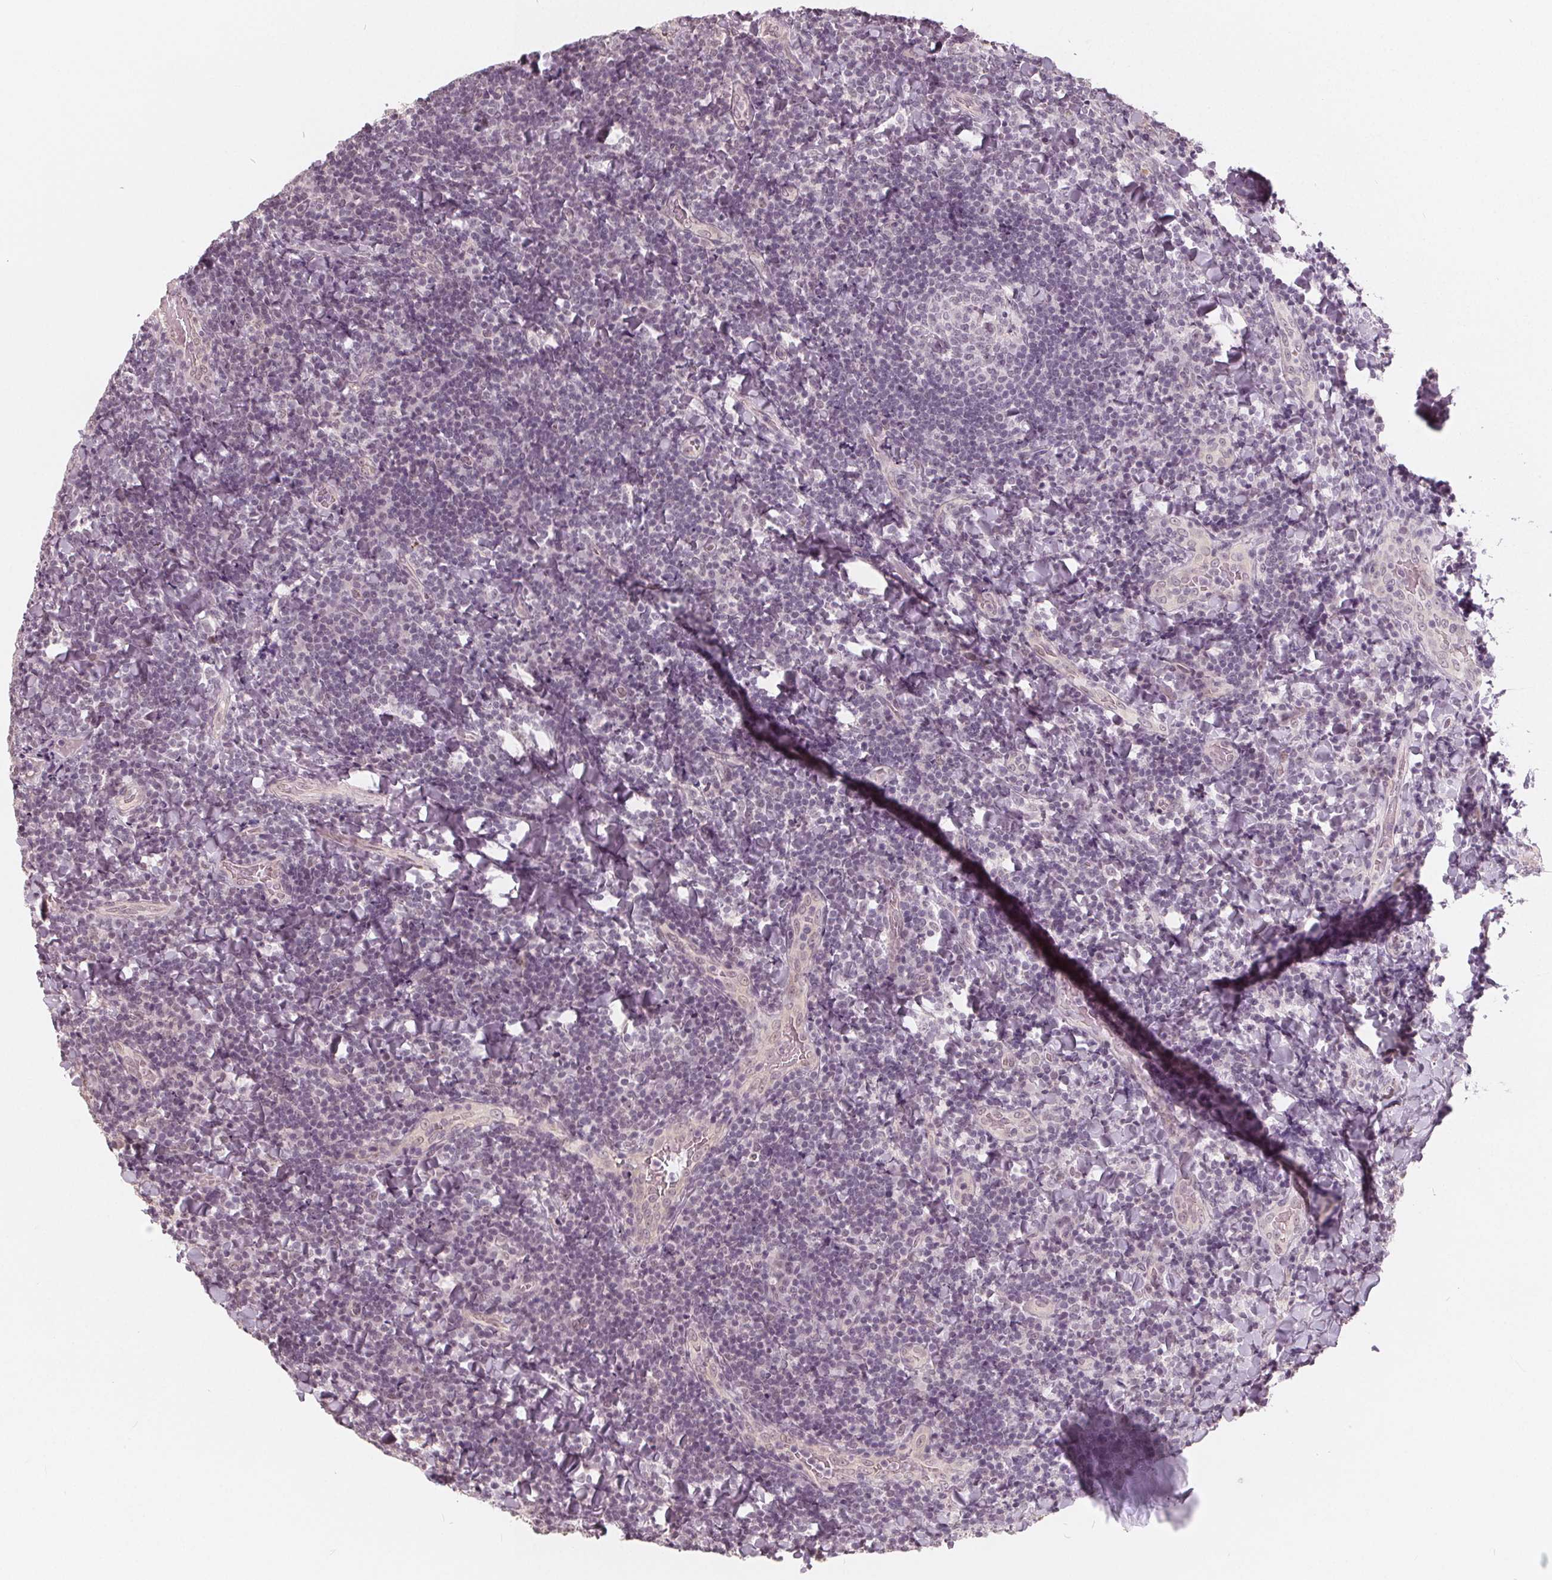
{"staining": {"intensity": "weak", "quantity": "<25%", "location": "nuclear"}, "tissue": "tonsil", "cell_type": "Germinal center cells", "image_type": "normal", "snomed": [{"axis": "morphology", "description": "Normal tissue, NOS"}, {"axis": "topography", "description": "Tonsil"}], "caption": "The photomicrograph demonstrates no significant expression in germinal center cells of tonsil. Nuclei are stained in blue.", "gene": "NUP210L", "patient": {"sex": "male", "age": 17}}